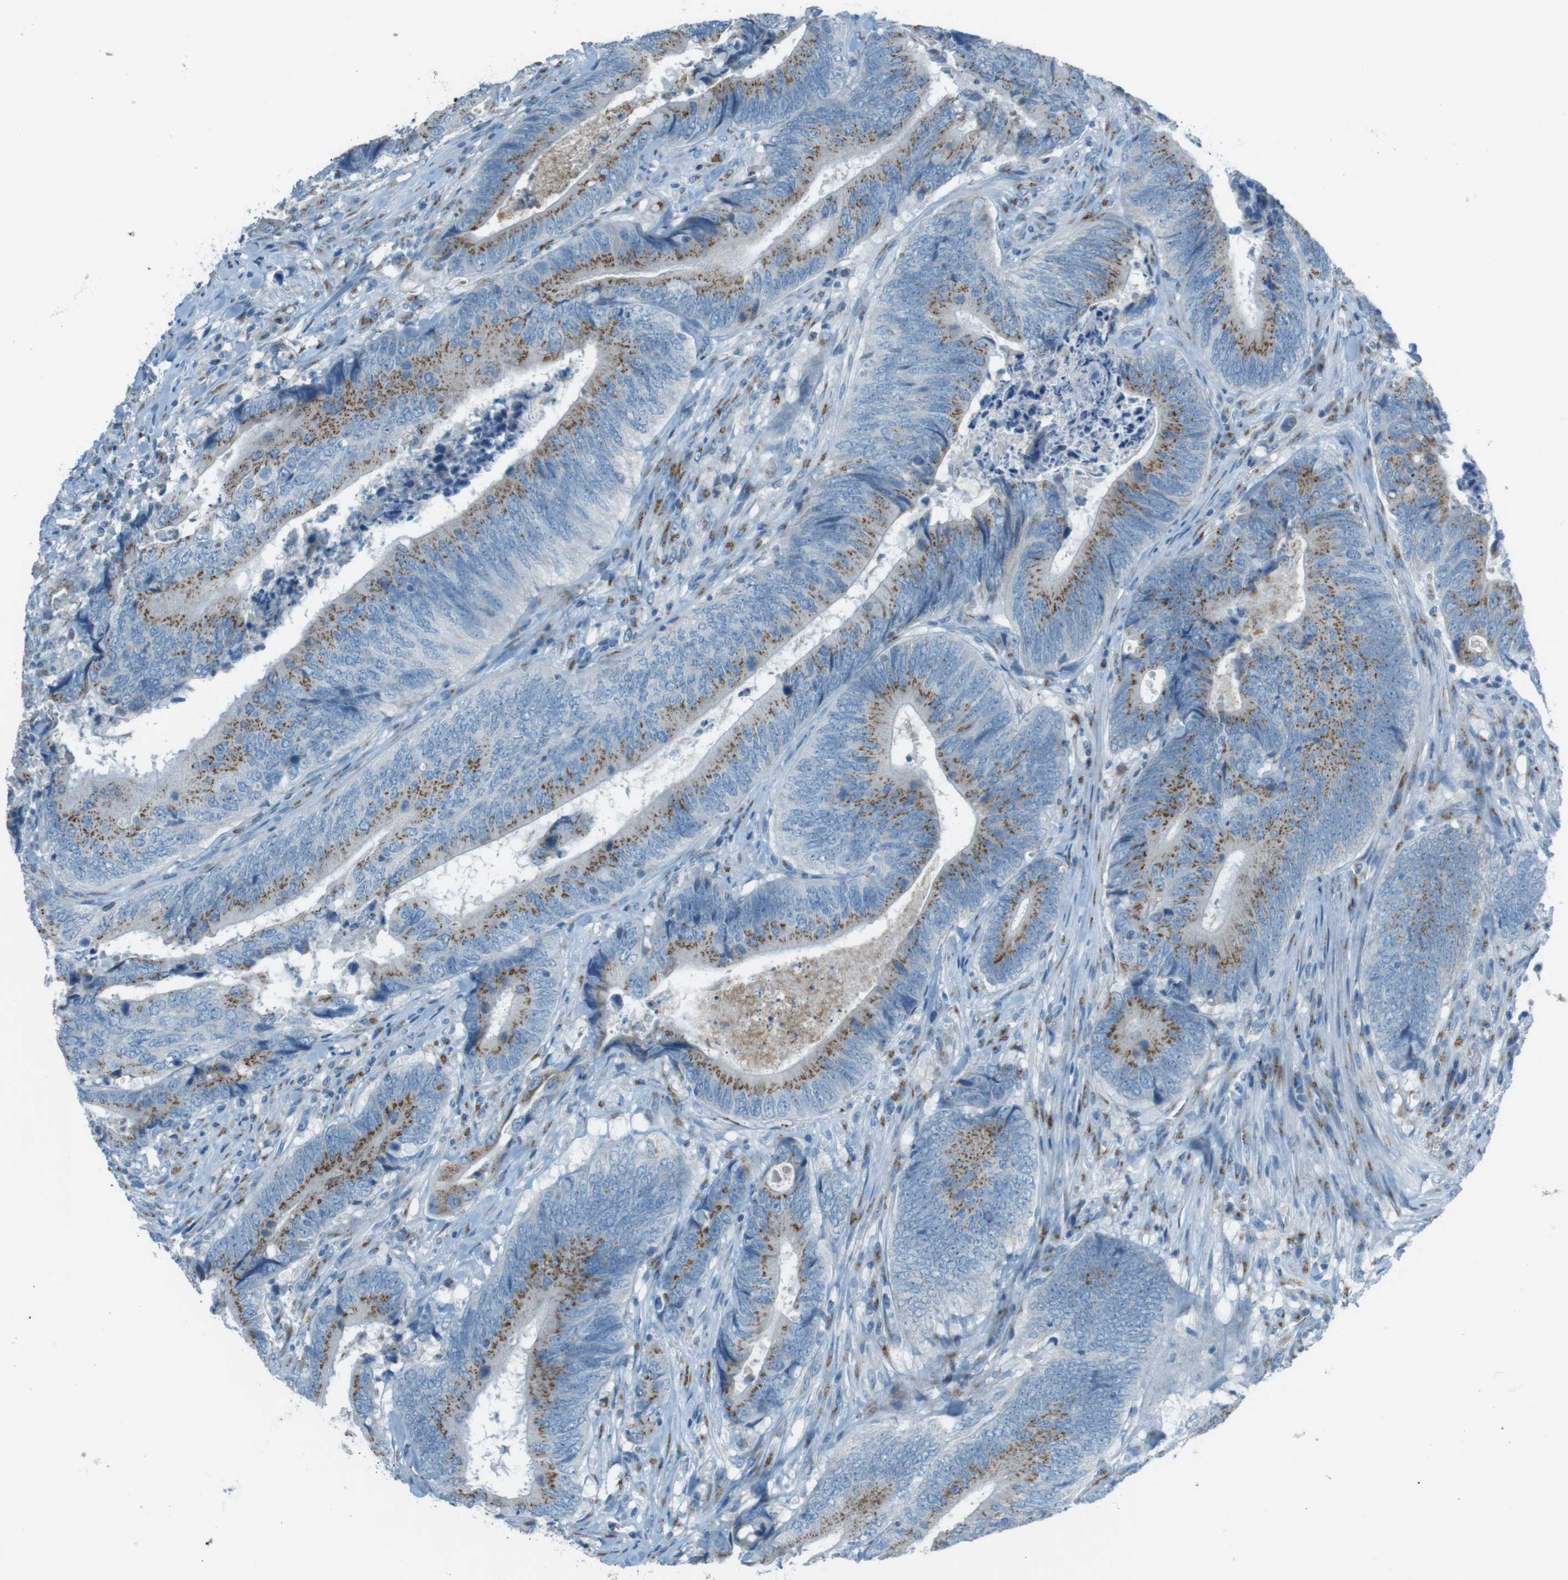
{"staining": {"intensity": "moderate", "quantity": ">75%", "location": "cytoplasmic/membranous"}, "tissue": "colorectal cancer", "cell_type": "Tumor cells", "image_type": "cancer", "snomed": [{"axis": "morphology", "description": "Normal tissue, NOS"}, {"axis": "morphology", "description": "Adenocarcinoma, NOS"}, {"axis": "topography", "description": "Colon"}], "caption": "Adenocarcinoma (colorectal) stained with a brown dye demonstrates moderate cytoplasmic/membranous positive staining in about >75% of tumor cells.", "gene": "TXNDC15", "patient": {"sex": "male", "age": 56}}